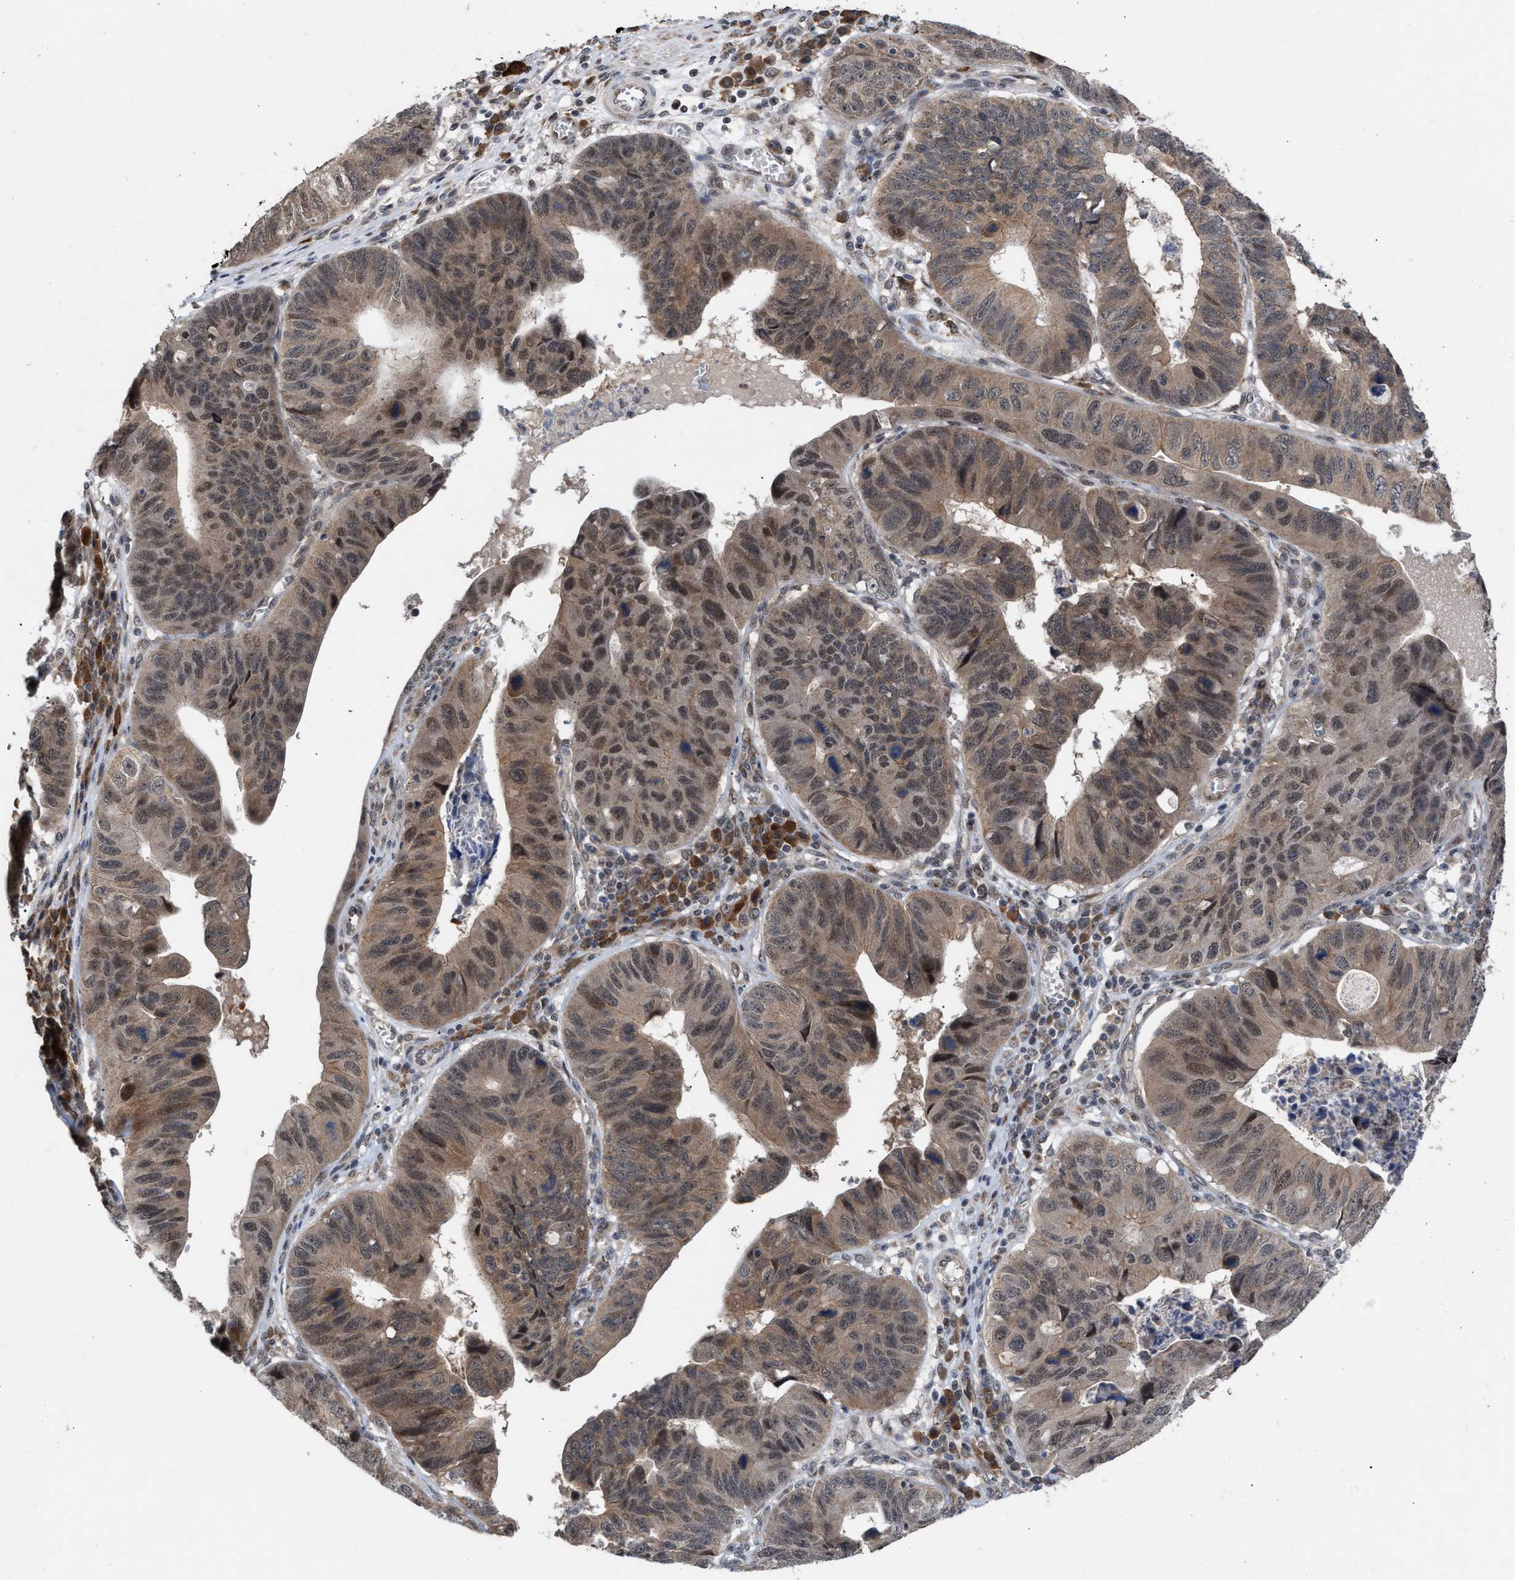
{"staining": {"intensity": "moderate", "quantity": ">75%", "location": "cytoplasmic/membranous"}, "tissue": "stomach cancer", "cell_type": "Tumor cells", "image_type": "cancer", "snomed": [{"axis": "morphology", "description": "Adenocarcinoma, NOS"}, {"axis": "topography", "description": "Stomach"}], "caption": "Moderate cytoplasmic/membranous positivity for a protein is present in about >75% of tumor cells of adenocarcinoma (stomach) using immunohistochemistry.", "gene": "MKNK2", "patient": {"sex": "male", "age": 59}}